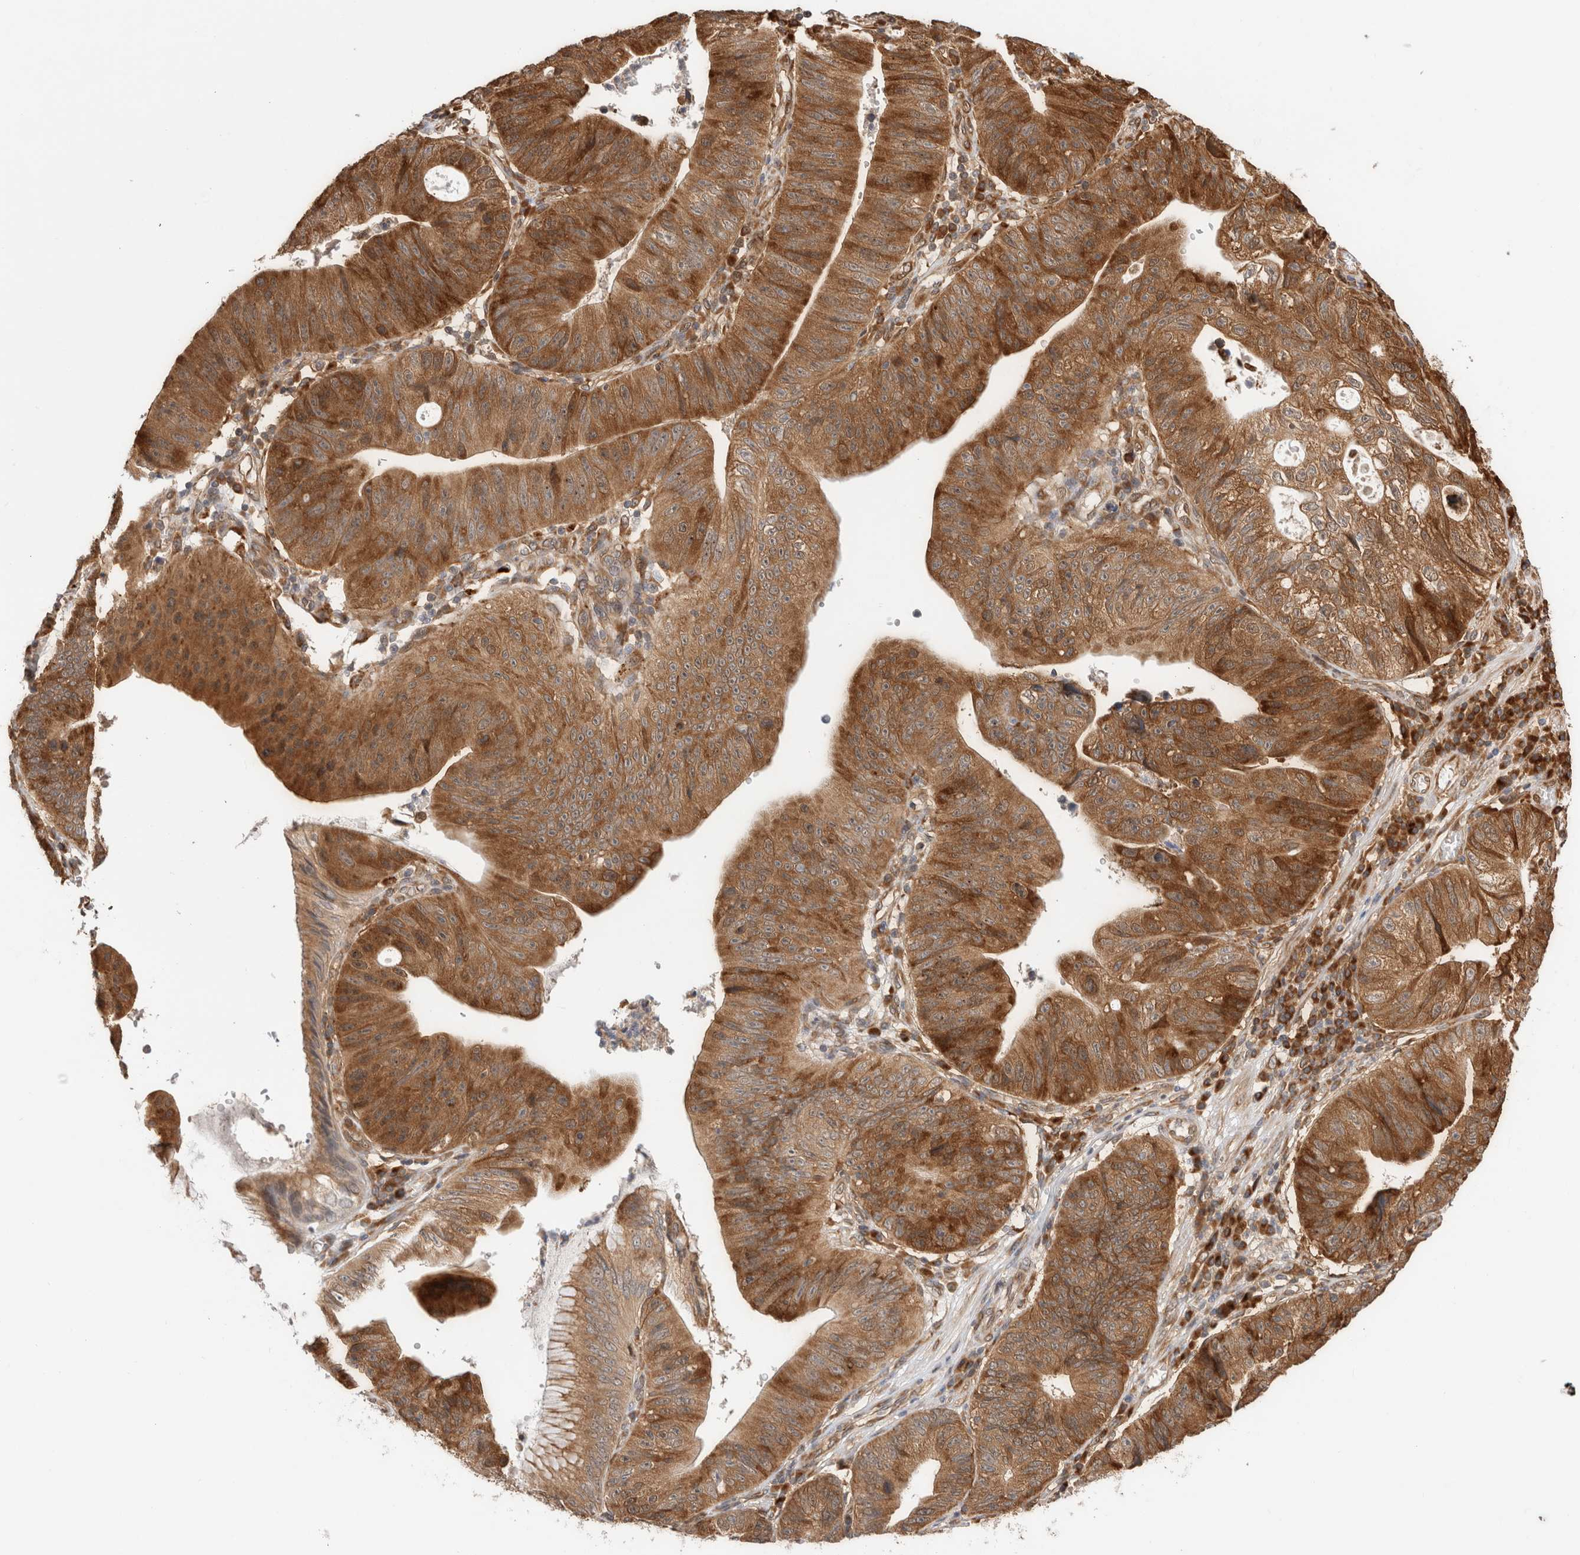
{"staining": {"intensity": "strong", "quantity": ">75%", "location": "cytoplasmic/membranous"}, "tissue": "stomach cancer", "cell_type": "Tumor cells", "image_type": "cancer", "snomed": [{"axis": "morphology", "description": "Adenocarcinoma, NOS"}, {"axis": "topography", "description": "Stomach"}], "caption": "Protein staining of stomach adenocarcinoma tissue demonstrates strong cytoplasmic/membranous expression in about >75% of tumor cells.", "gene": "ACTL9", "patient": {"sex": "male", "age": 59}}